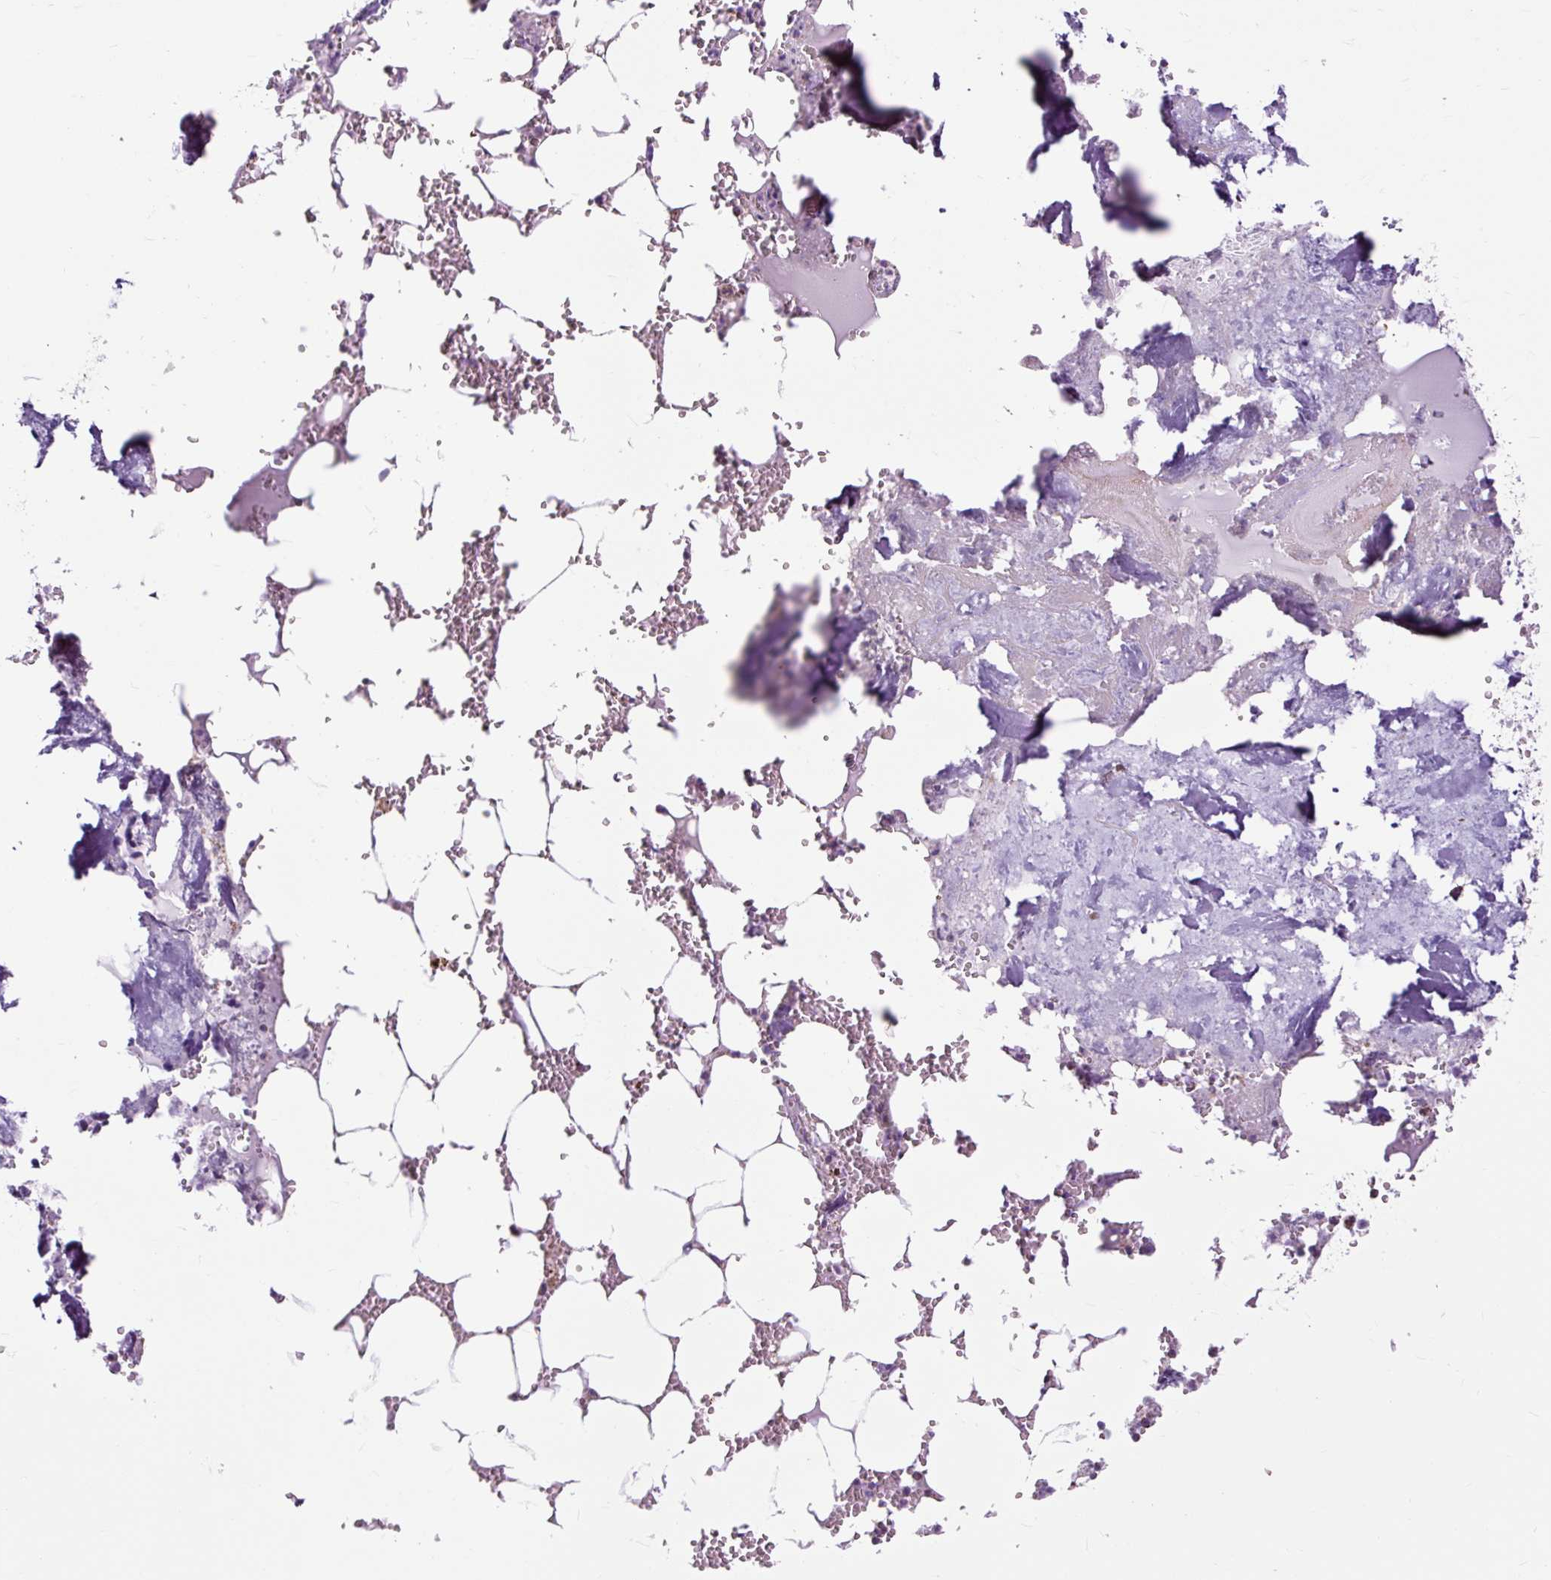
{"staining": {"intensity": "moderate", "quantity": "25%-75%", "location": "cytoplasmic/membranous"}, "tissue": "bone marrow", "cell_type": "Hematopoietic cells", "image_type": "normal", "snomed": [{"axis": "morphology", "description": "Normal tissue, NOS"}, {"axis": "topography", "description": "Bone marrow"}], "caption": "Protein expression analysis of benign human bone marrow reveals moderate cytoplasmic/membranous expression in about 25%-75% of hematopoietic cells.", "gene": "DLAT", "patient": {"sex": "male", "age": 54}}